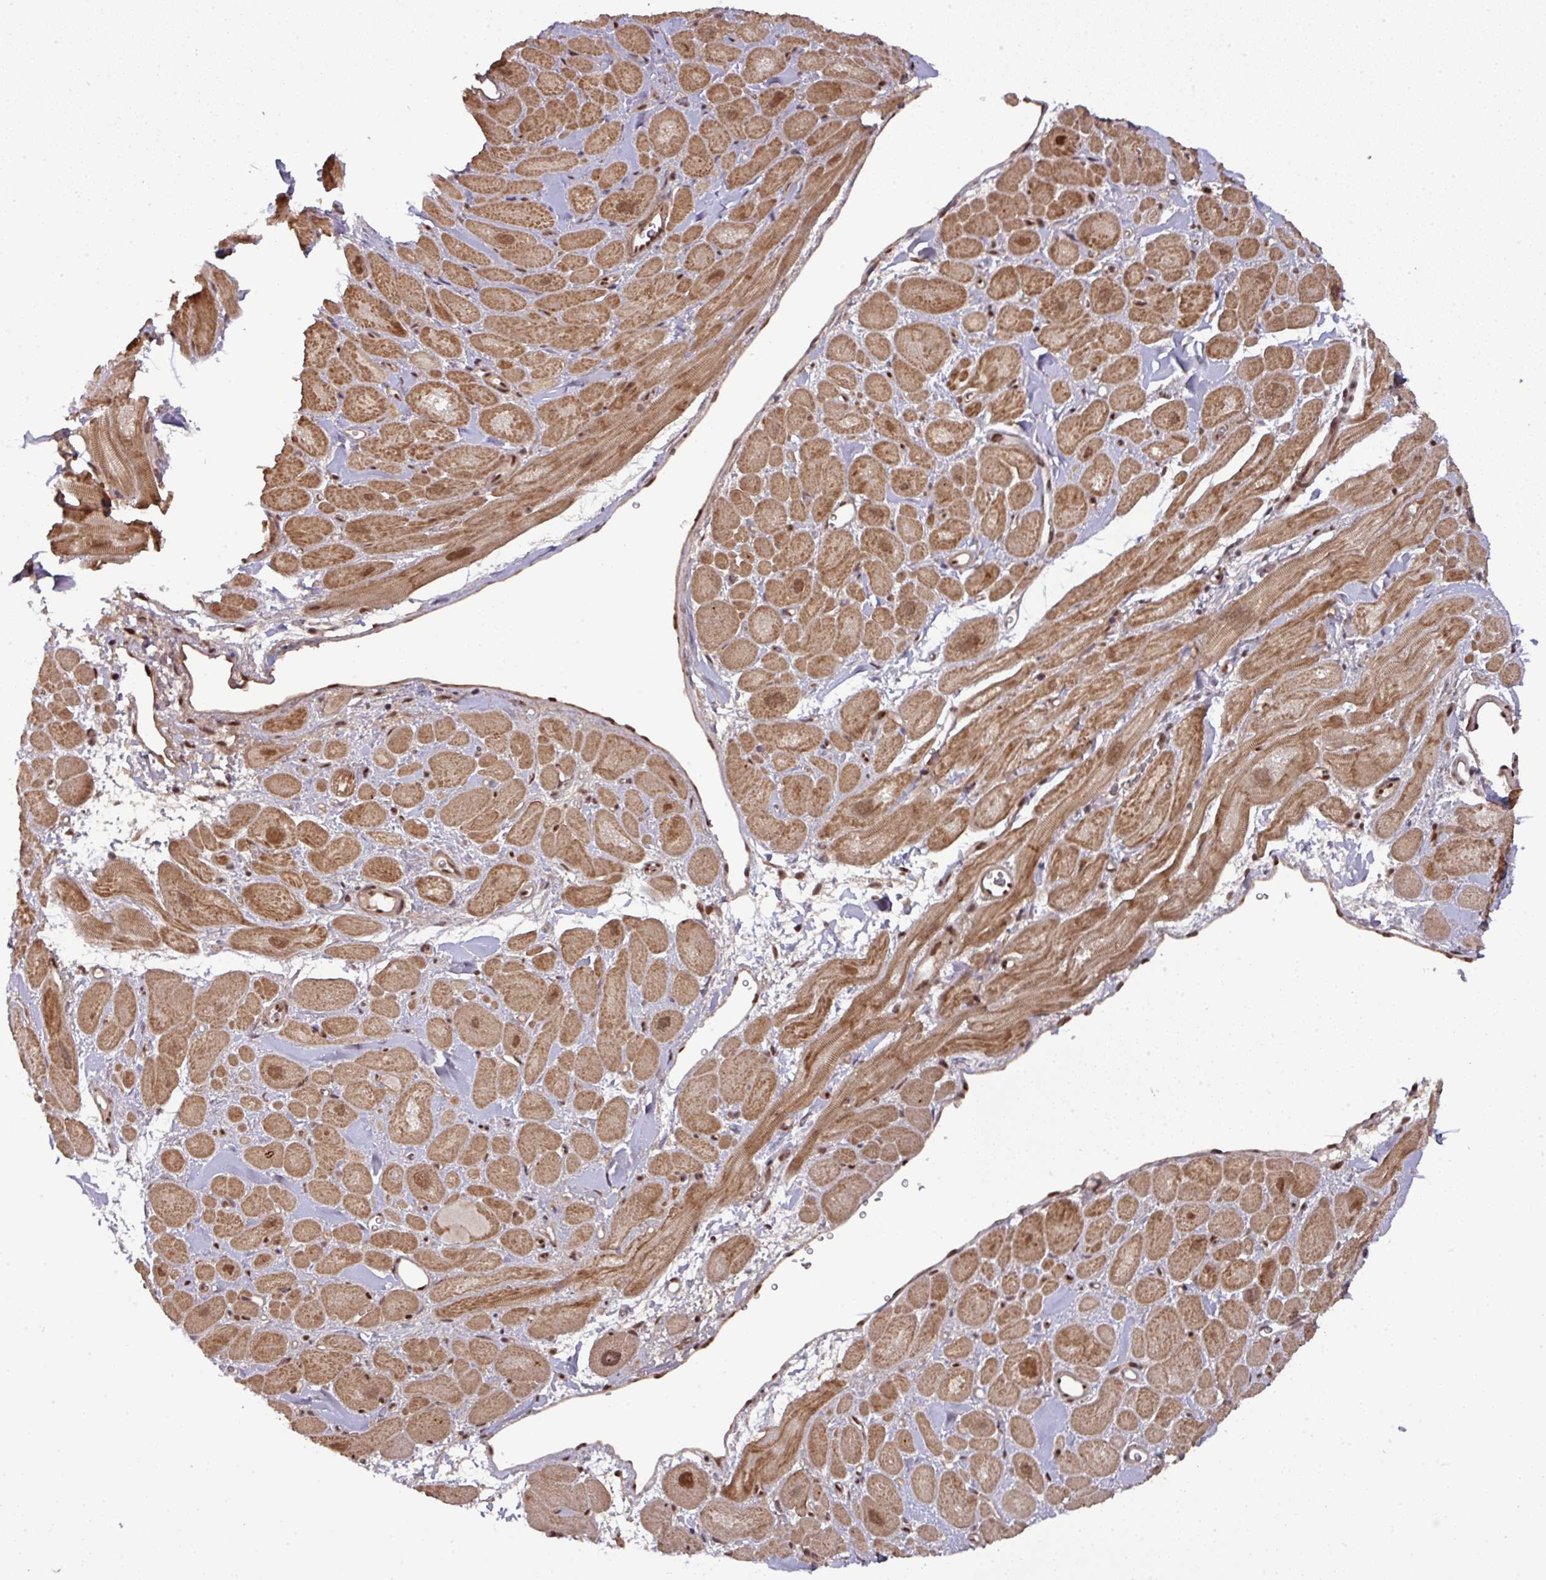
{"staining": {"intensity": "moderate", "quantity": "25%-75%", "location": "cytoplasmic/membranous,nuclear"}, "tissue": "heart muscle", "cell_type": "Cardiomyocytes", "image_type": "normal", "snomed": [{"axis": "morphology", "description": "Normal tissue, NOS"}, {"axis": "topography", "description": "Heart"}], "caption": "Normal heart muscle was stained to show a protein in brown. There is medium levels of moderate cytoplasmic/membranous,nuclear positivity in about 25%-75% of cardiomyocytes.", "gene": "CIC", "patient": {"sex": "male", "age": 49}}